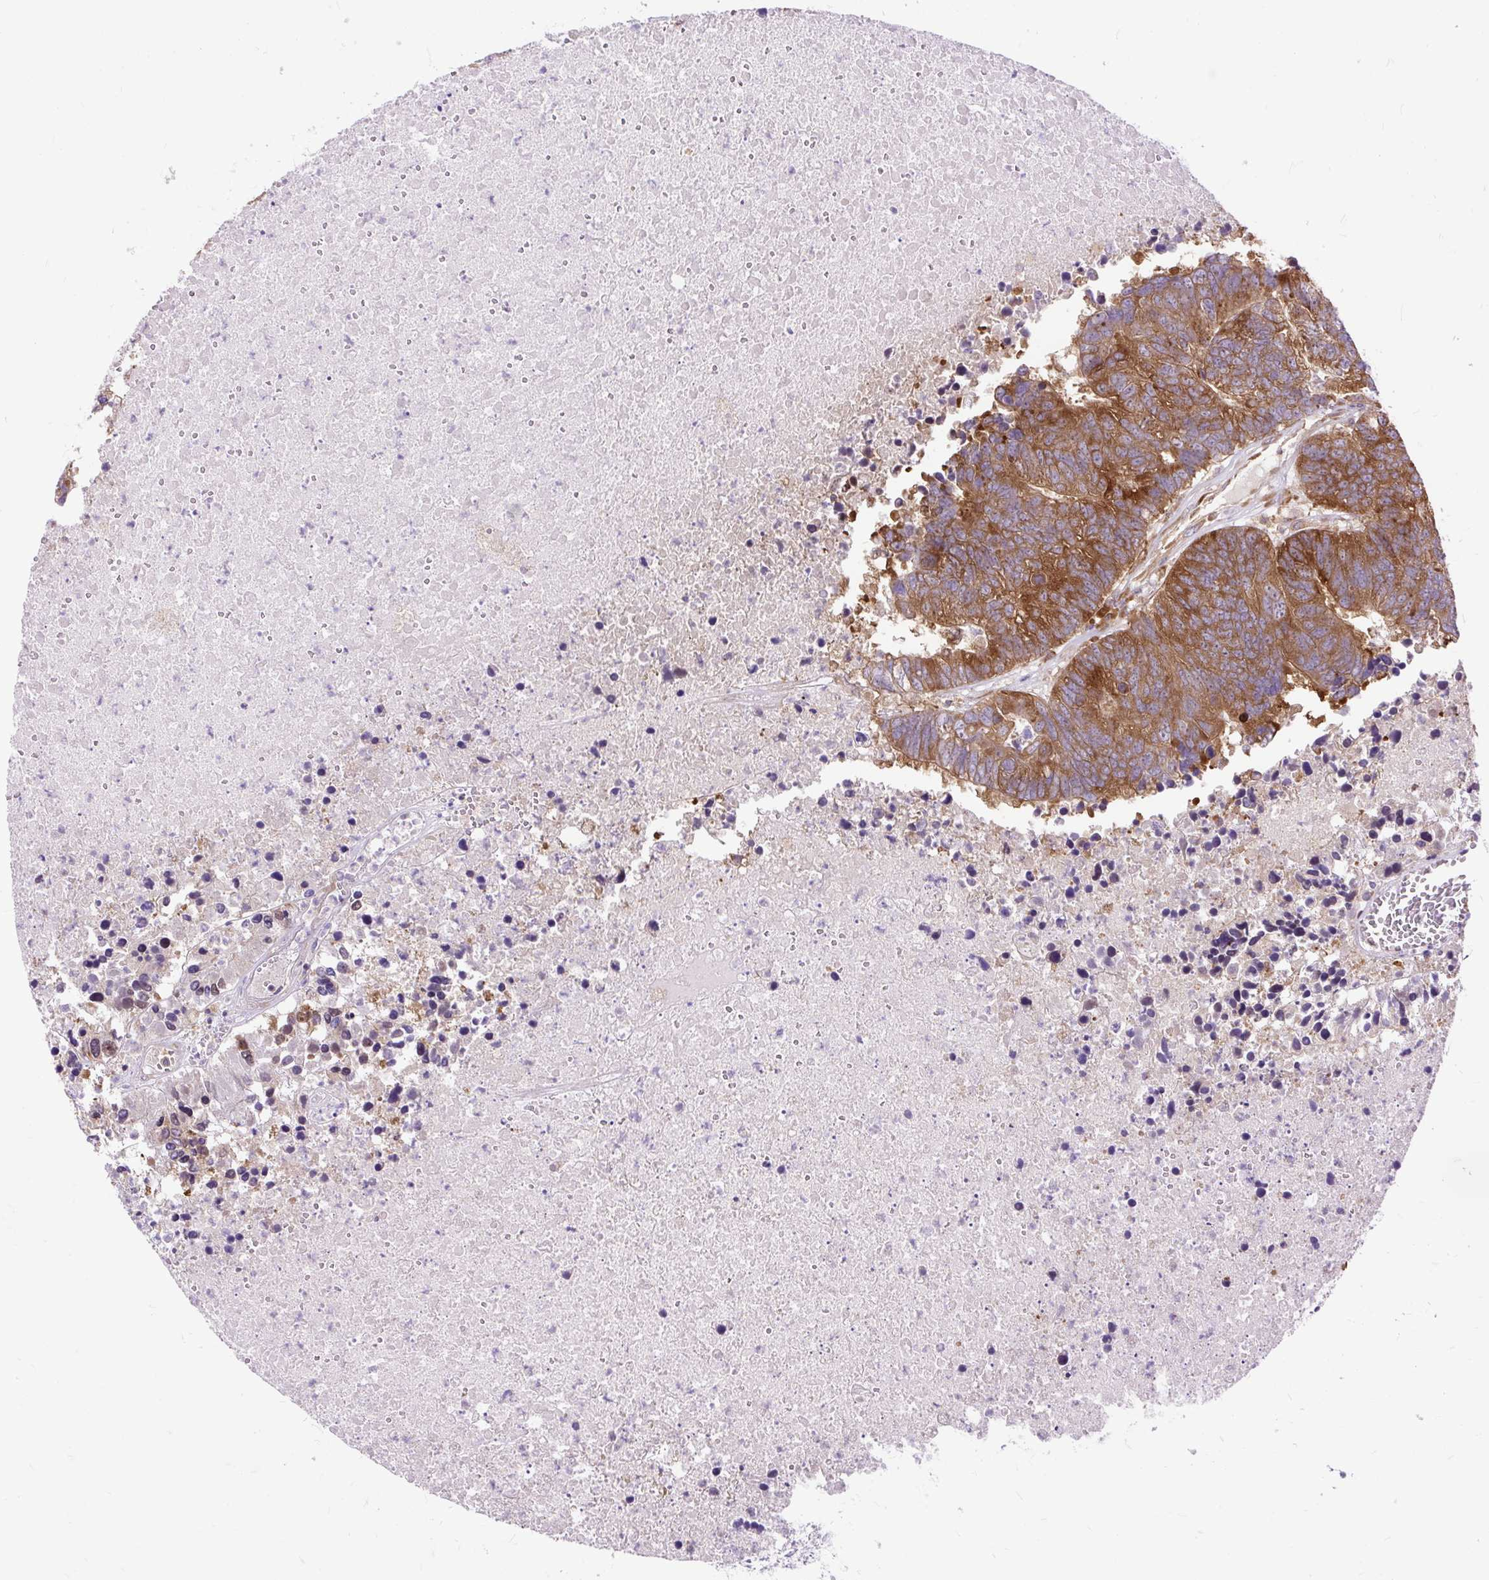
{"staining": {"intensity": "moderate", "quantity": ">75%", "location": "cytoplasmic/membranous"}, "tissue": "colorectal cancer", "cell_type": "Tumor cells", "image_type": "cancer", "snomed": [{"axis": "morphology", "description": "Adenocarcinoma, NOS"}, {"axis": "topography", "description": "Colon"}], "caption": "This is a histology image of immunohistochemistry staining of colorectal adenocarcinoma, which shows moderate staining in the cytoplasmic/membranous of tumor cells.", "gene": "RPS5", "patient": {"sex": "female", "age": 48}}